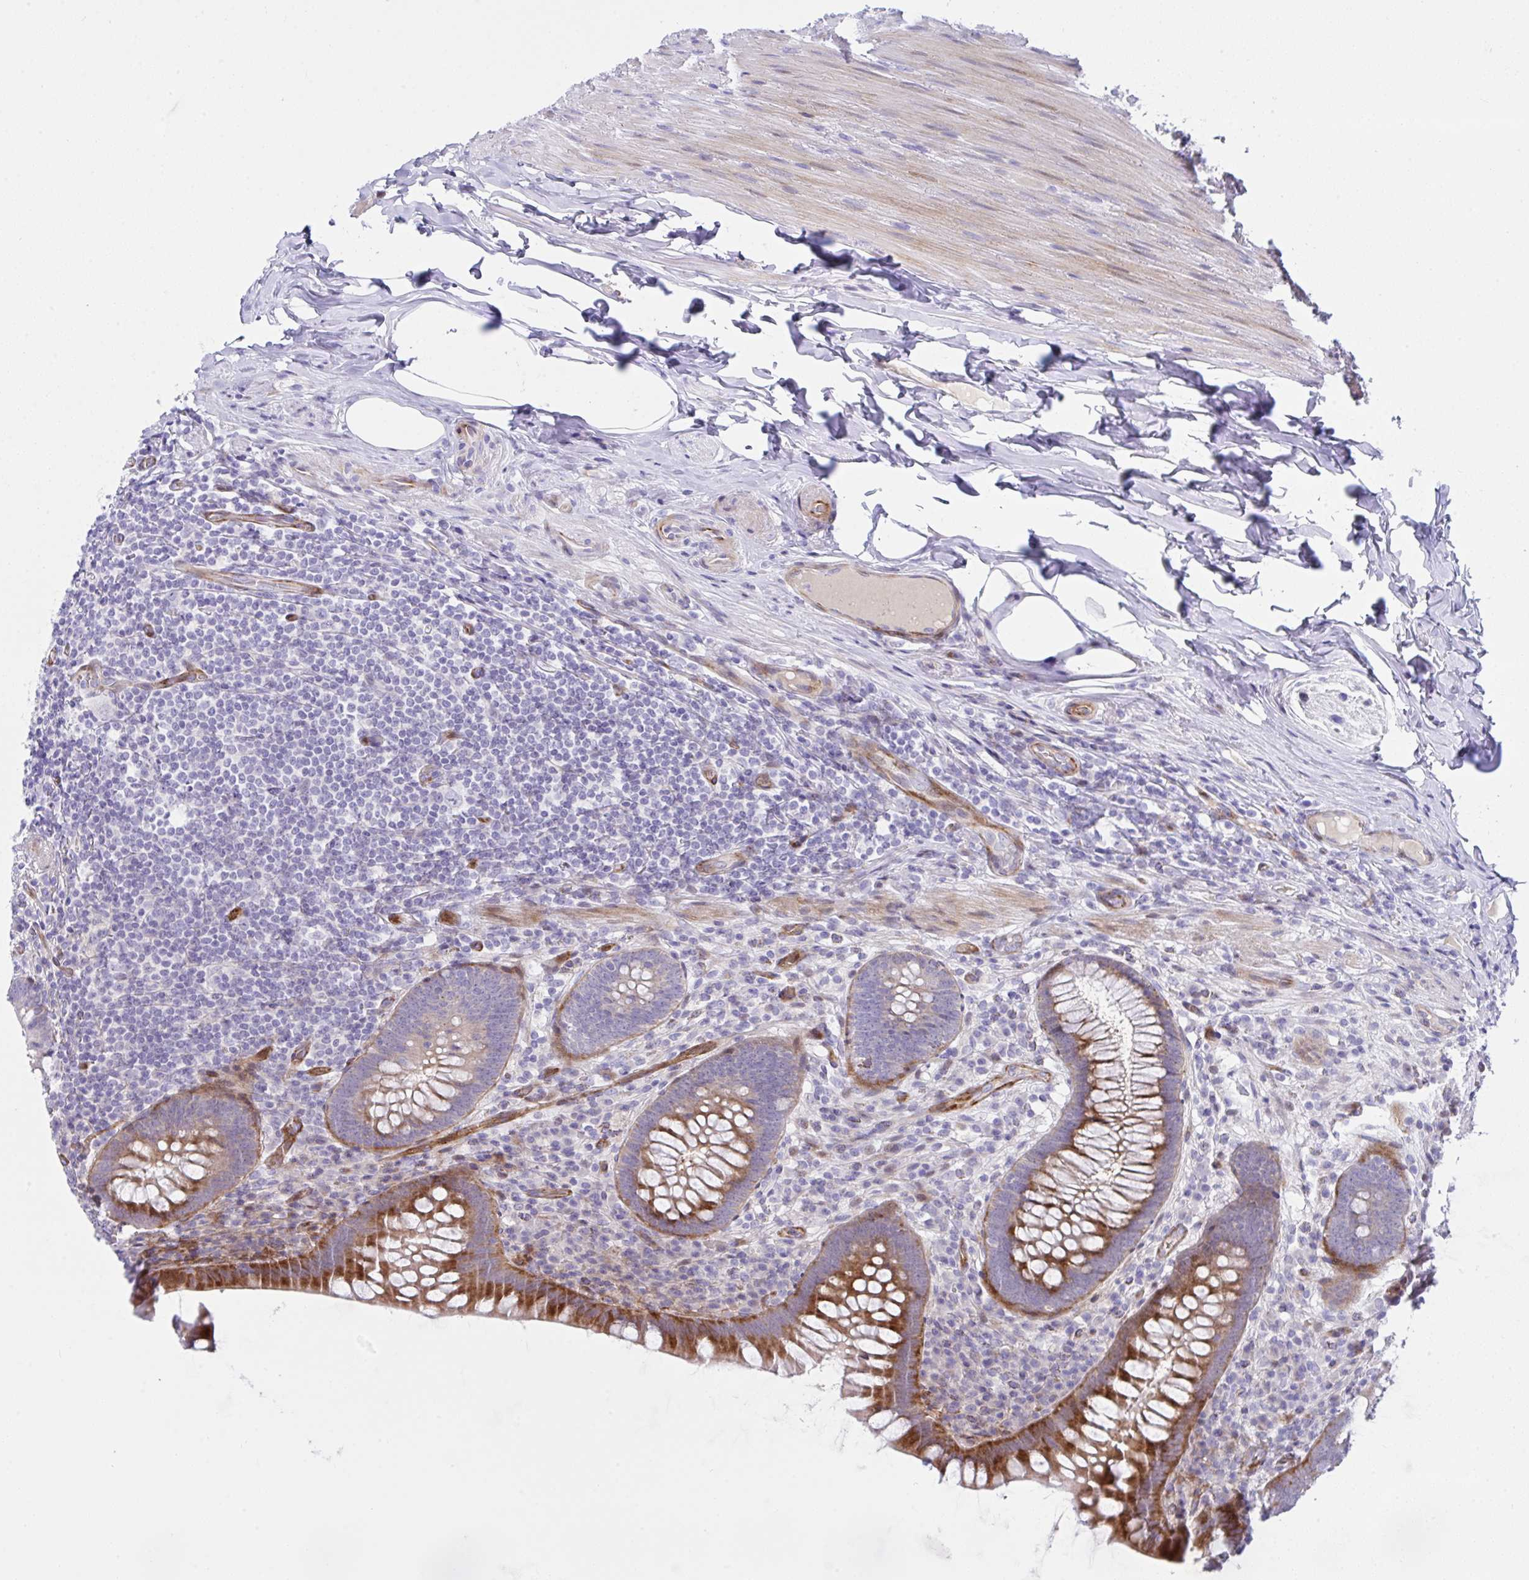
{"staining": {"intensity": "strong", "quantity": "25%-75%", "location": "cytoplasmic/membranous"}, "tissue": "appendix", "cell_type": "Glandular cells", "image_type": "normal", "snomed": [{"axis": "morphology", "description": "Normal tissue, NOS"}, {"axis": "topography", "description": "Appendix"}], "caption": "This micrograph exhibits immunohistochemistry staining of normal human appendix, with high strong cytoplasmic/membranous expression in approximately 25%-75% of glandular cells.", "gene": "ZNF713", "patient": {"sex": "male", "age": 71}}